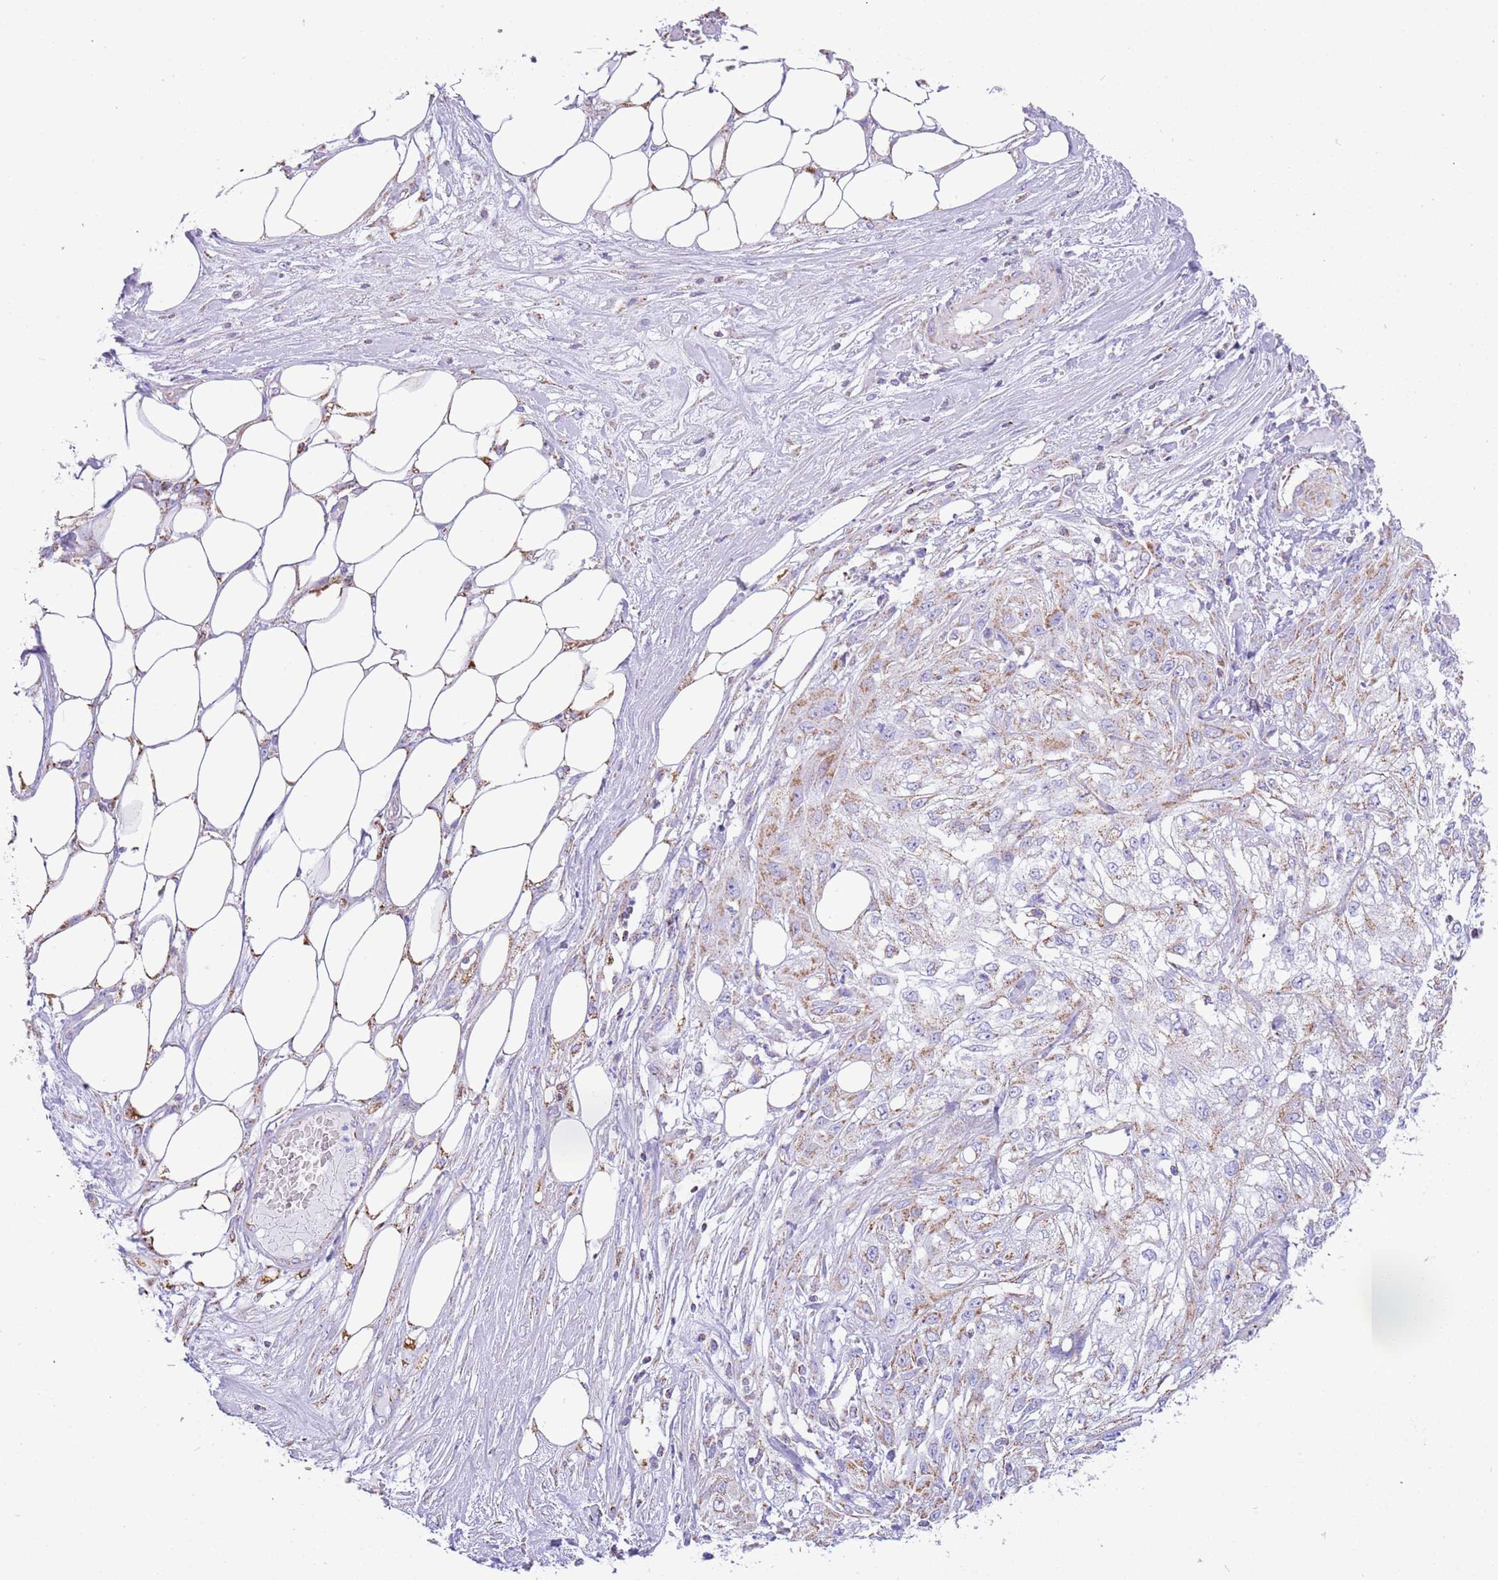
{"staining": {"intensity": "weak", "quantity": "25%-75%", "location": "cytoplasmic/membranous"}, "tissue": "skin cancer", "cell_type": "Tumor cells", "image_type": "cancer", "snomed": [{"axis": "morphology", "description": "Squamous cell carcinoma, NOS"}, {"axis": "morphology", "description": "Squamous cell carcinoma, metastatic, NOS"}, {"axis": "topography", "description": "Skin"}, {"axis": "topography", "description": "Lymph node"}], "caption": "Protein analysis of skin metastatic squamous cell carcinoma tissue shows weak cytoplasmic/membranous expression in approximately 25%-75% of tumor cells.", "gene": "SUCLG2", "patient": {"sex": "male", "age": 75}}